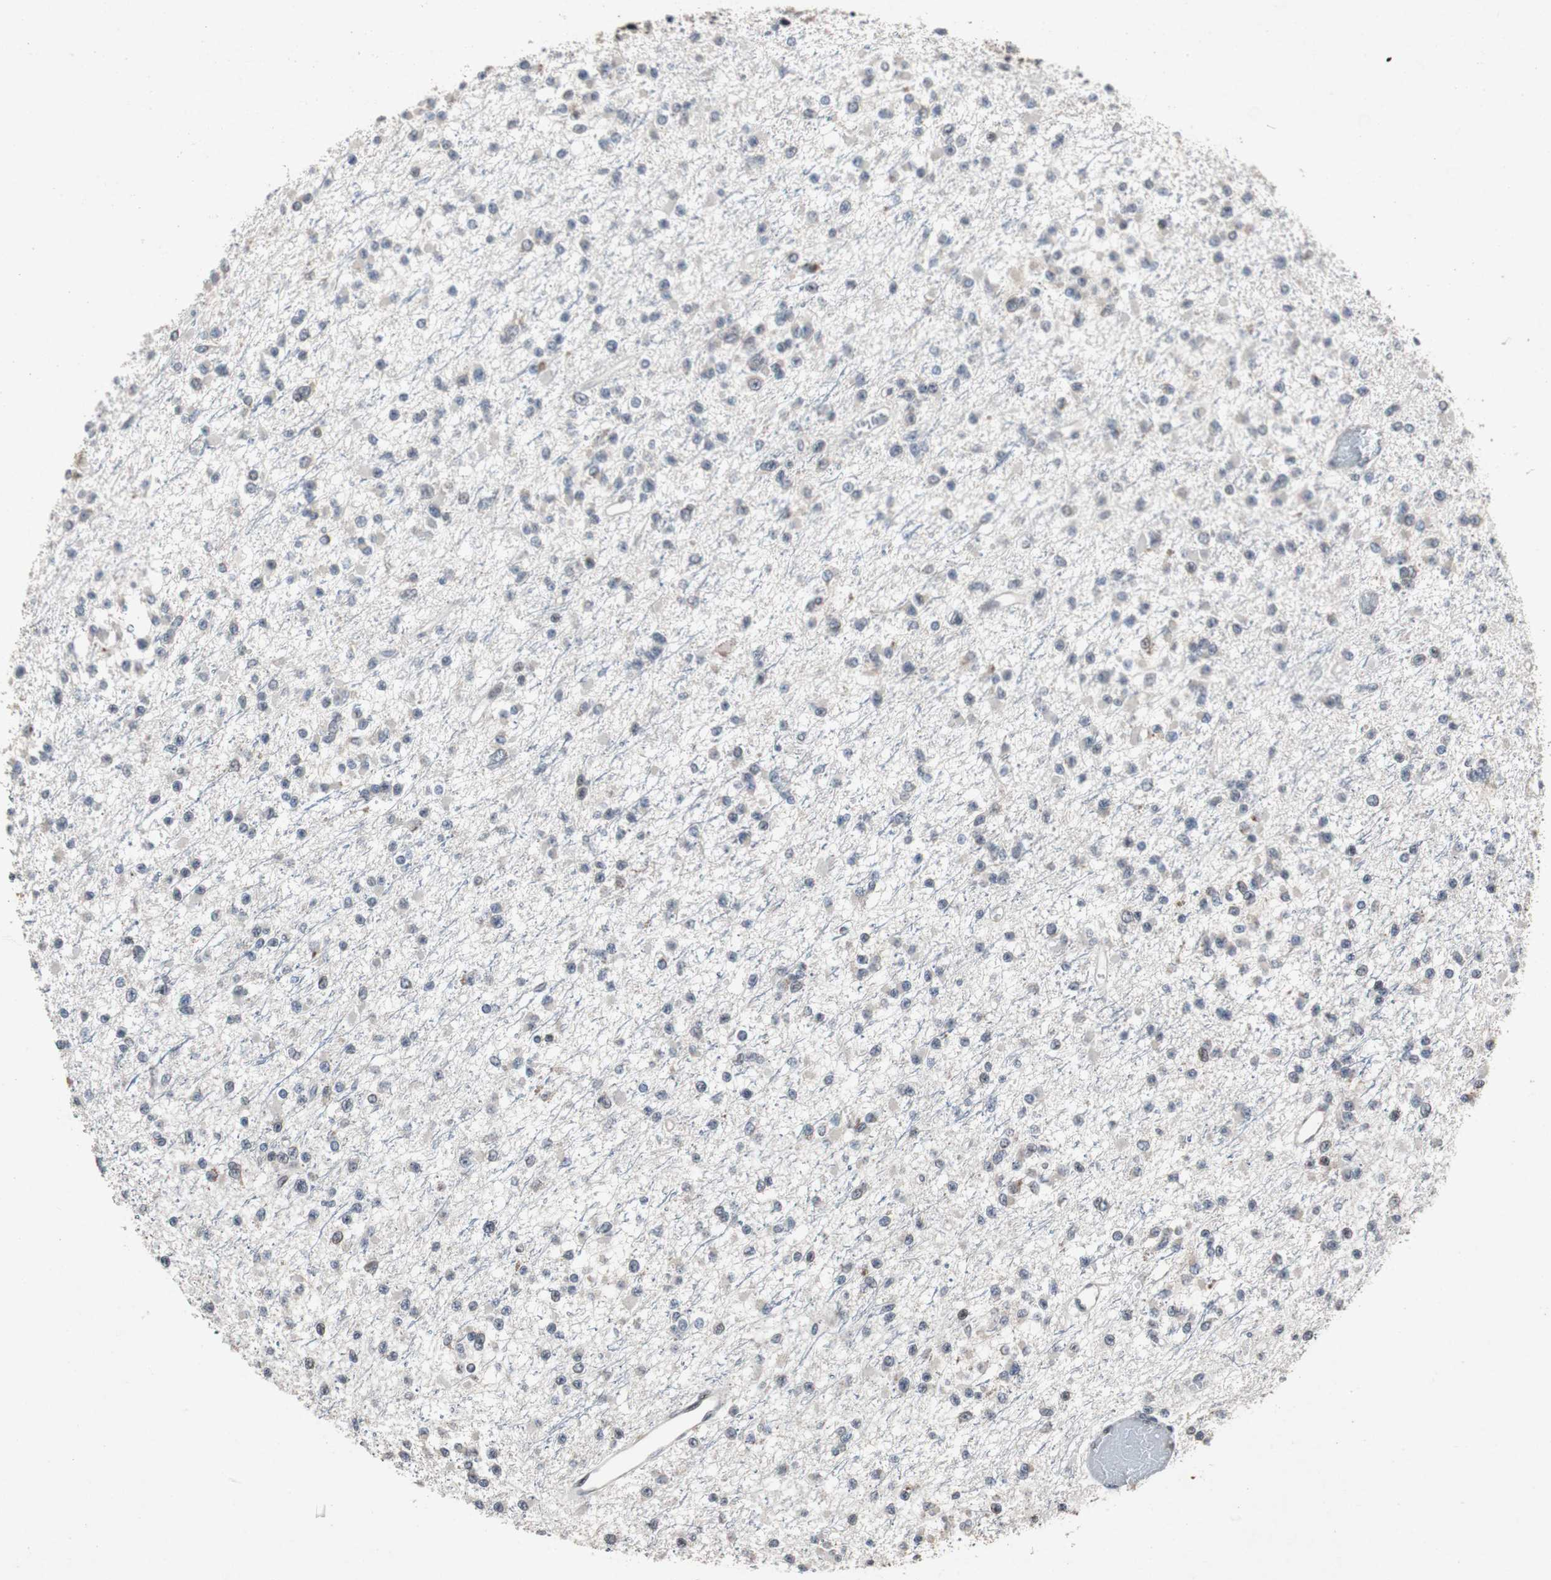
{"staining": {"intensity": "negative", "quantity": "none", "location": "none"}, "tissue": "glioma", "cell_type": "Tumor cells", "image_type": "cancer", "snomed": [{"axis": "morphology", "description": "Glioma, malignant, Low grade"}, {"axis": "topography", "description": "Brain"}], "caption": "The immunohistochemistry photomicrograph has no significant expression in tumor cells of glioma tissue.", "gene": "TP63", "patient": {"sex": "female", "age": 22}}